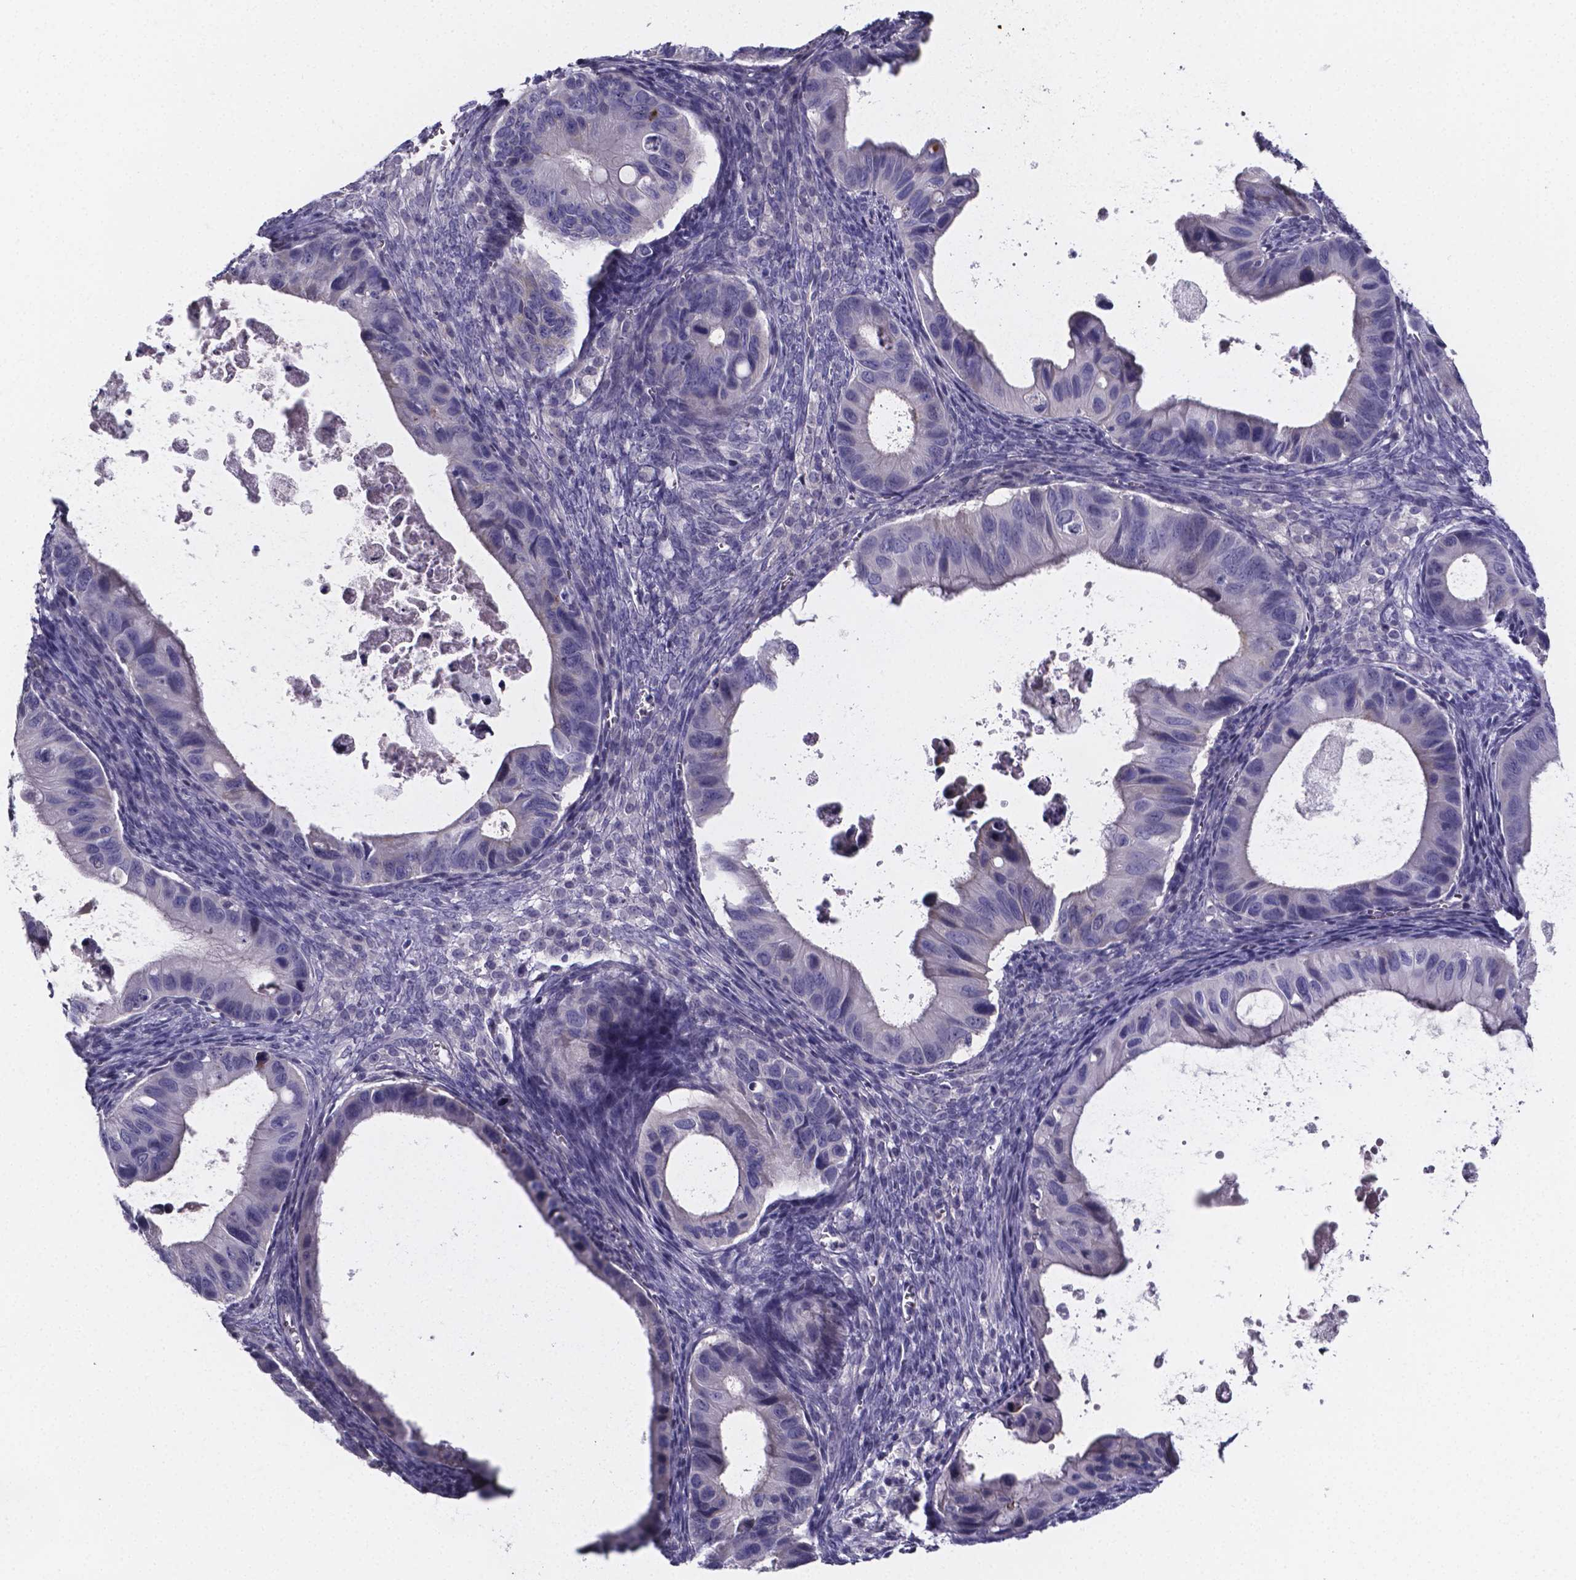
{"staining": {"intensity": "negative", "quantity": "none", "location": "none"}, "tissue": "ovarian cancer", "cell_type": "Tumor cells", "image_type": "cancer", "snomed": [{"axis": "morphology", "description": "Cystadenocarcinoma, mucinous, NOS"}, {"axis": "topography", "description": "Ovary"}], "caption": "Tumor cells are negative for protein expression in human mucinous cystadenocarcinoma (ovarian). Nuclei are stained in blue.", "gene": "IZUMO1", "patient": {"sex": "female", "age": 64}}